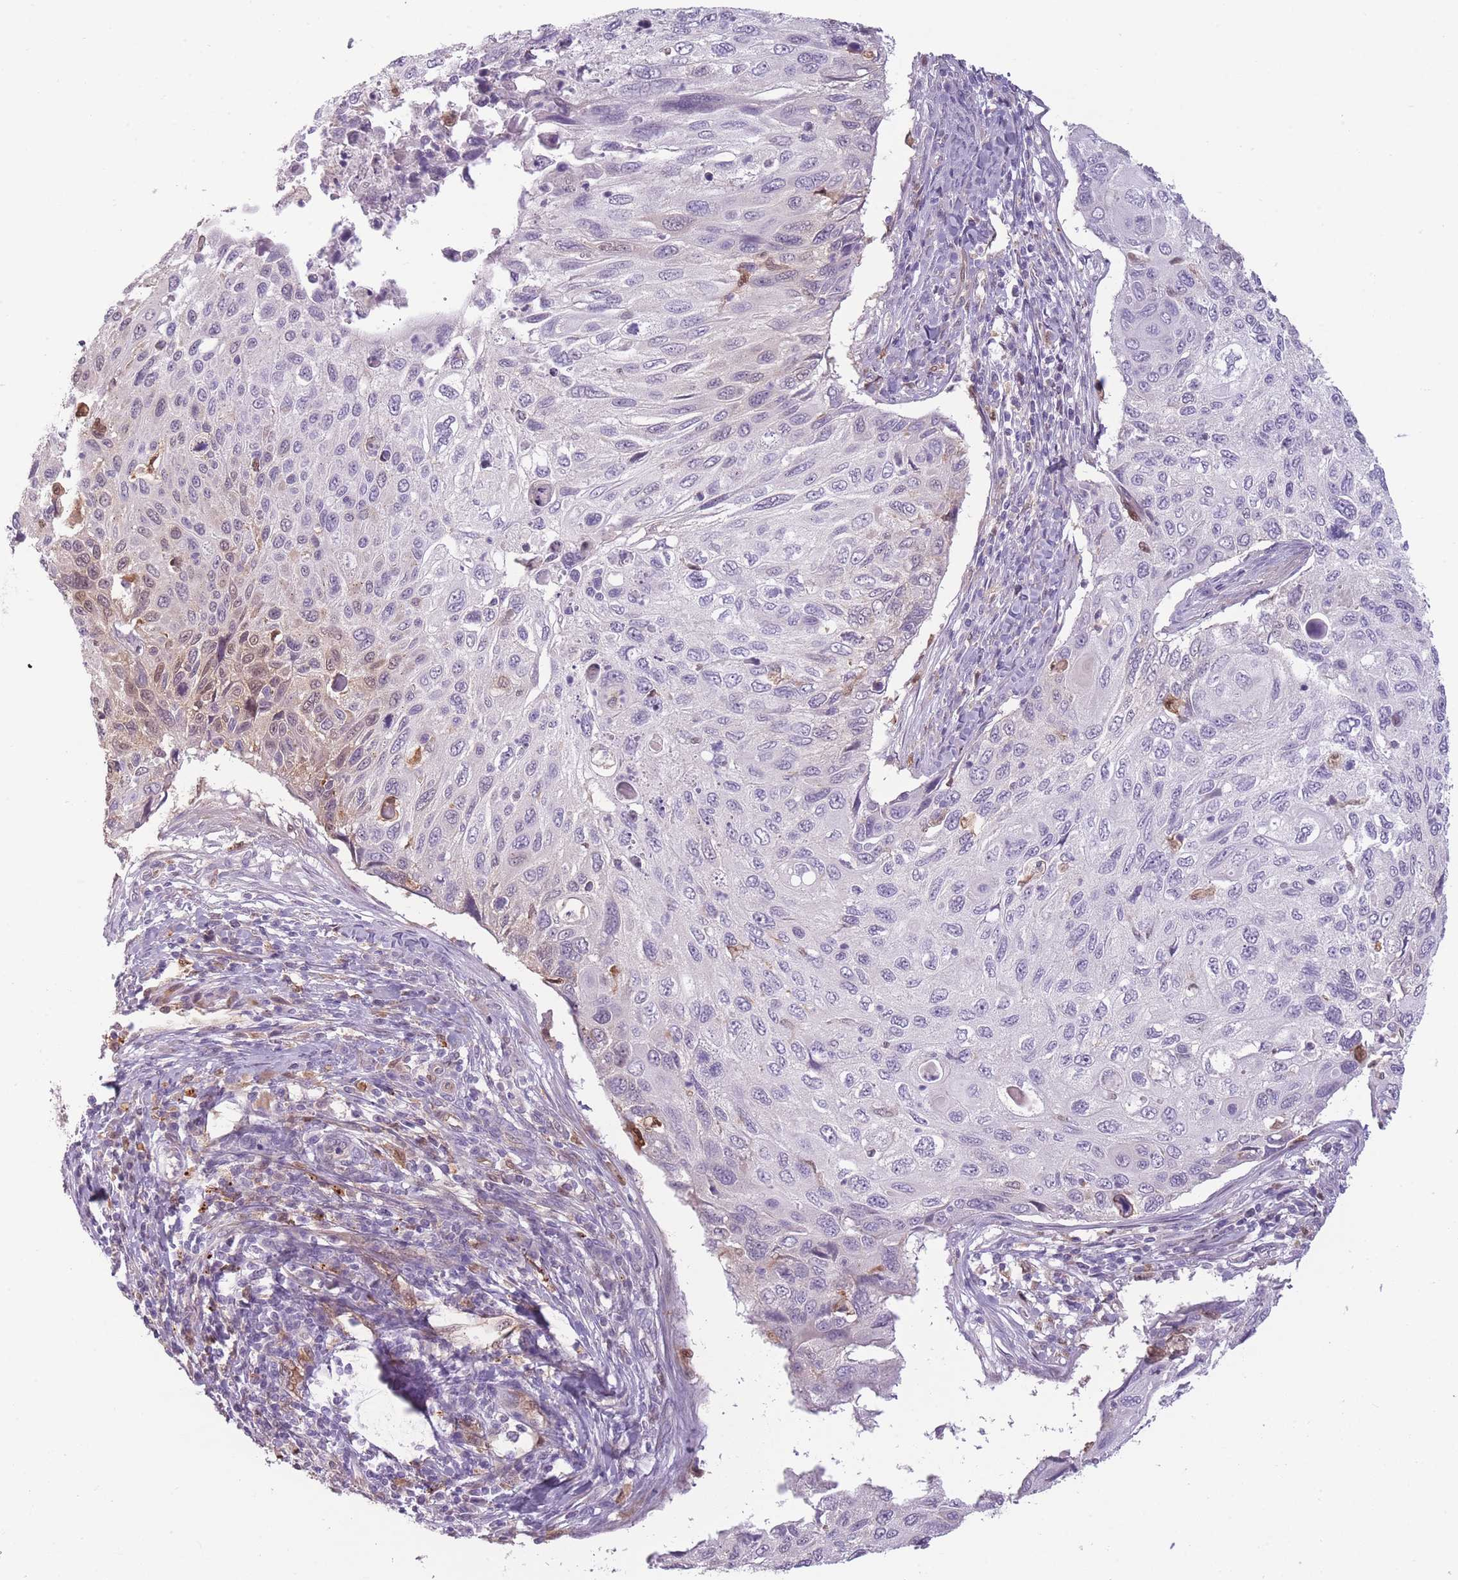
{"staining": {"intensity": "weak", "quantity": "<25%", "location": "cytoplasmic/membranous,nuclear"}, "tissue": "cervical cancer", "cell_type": "Tumor cells", "image_type": "cancer", "snomed": [{"axis": "morphology", "description": "Squamous cell carcinoma, NOS"}, {"axis": "topography", "description": "Cervix"}], "caption": "Immunohistochemistry (IHC) micrograph of cervical squamous cell carcinoma stained for a protein (brown), which reveals no positivity in tumor cells.", "gene": "LGALS9", "patient": {"sex": "female", "age": 70}}